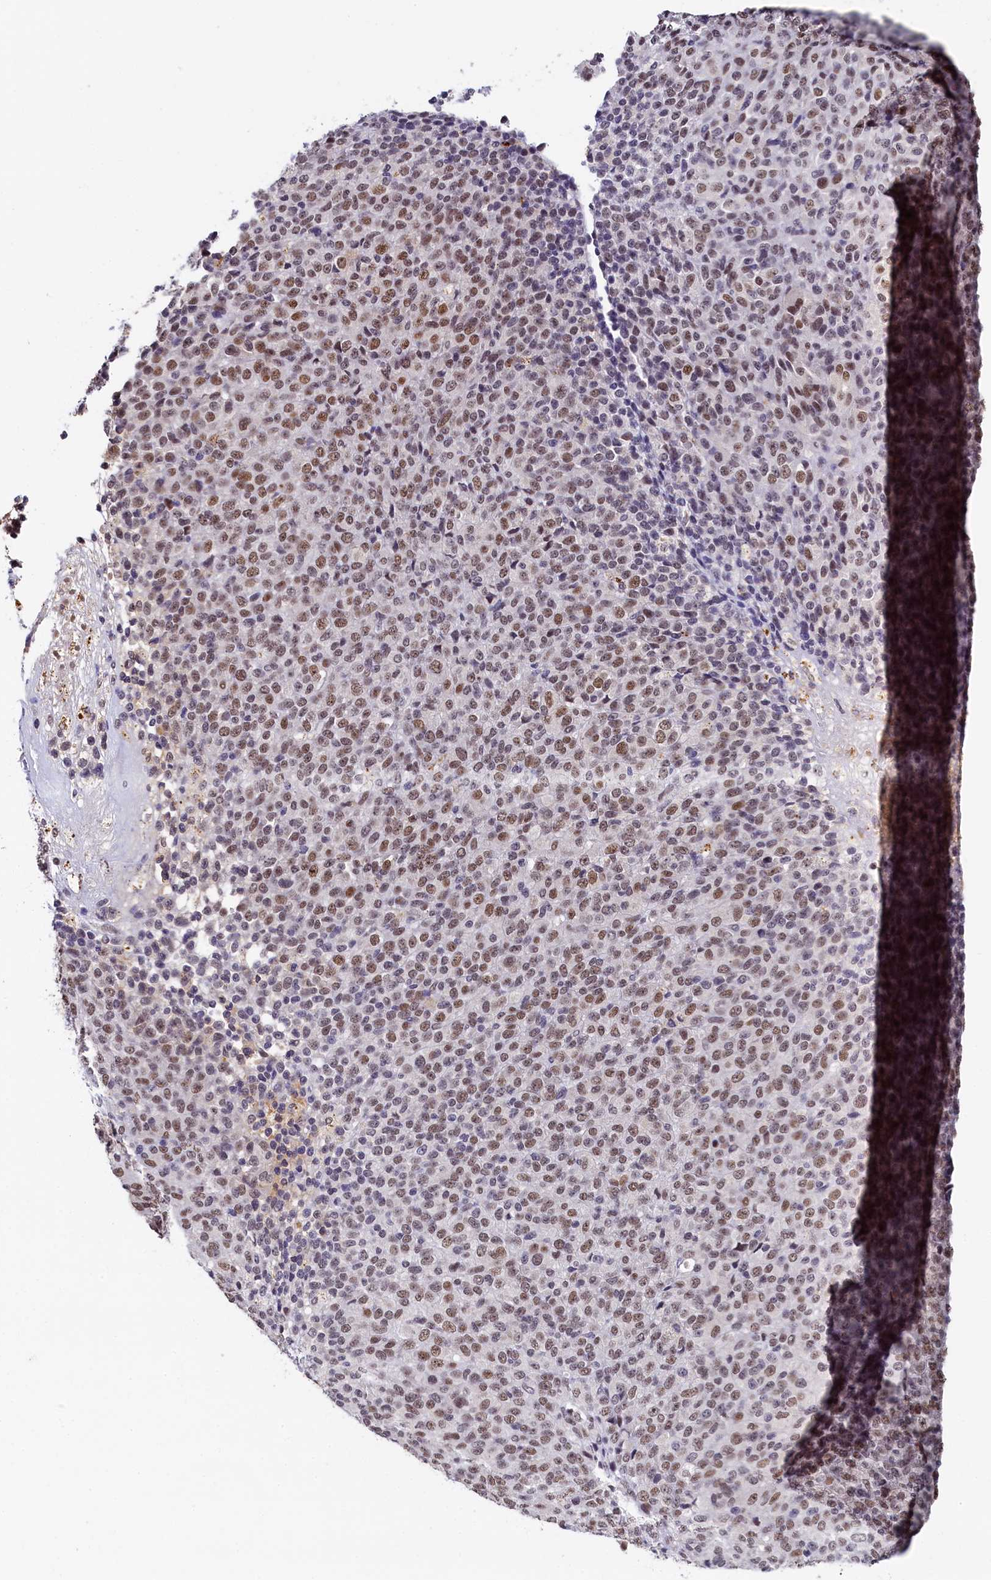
{"staining": {"intensity": "moderate", "quantity": "25%-75%", "location": "nuclear"}, "tissue": "melanoma", "cell_type": "Tumor cells", "image_type": "cancer", "snomed": [{"axis": "morphology", "description": "Malignant melanoma, Metastatic site"}, {"axis": "topography", "description": "Brain"}], "caption": "A medium amount of moderate nuclear staining is seen in approximately 25%-75% of tumor cells in melanoma tissue.", "gene": "INTS14", "patient": {"sex": "female", "age": 56}}